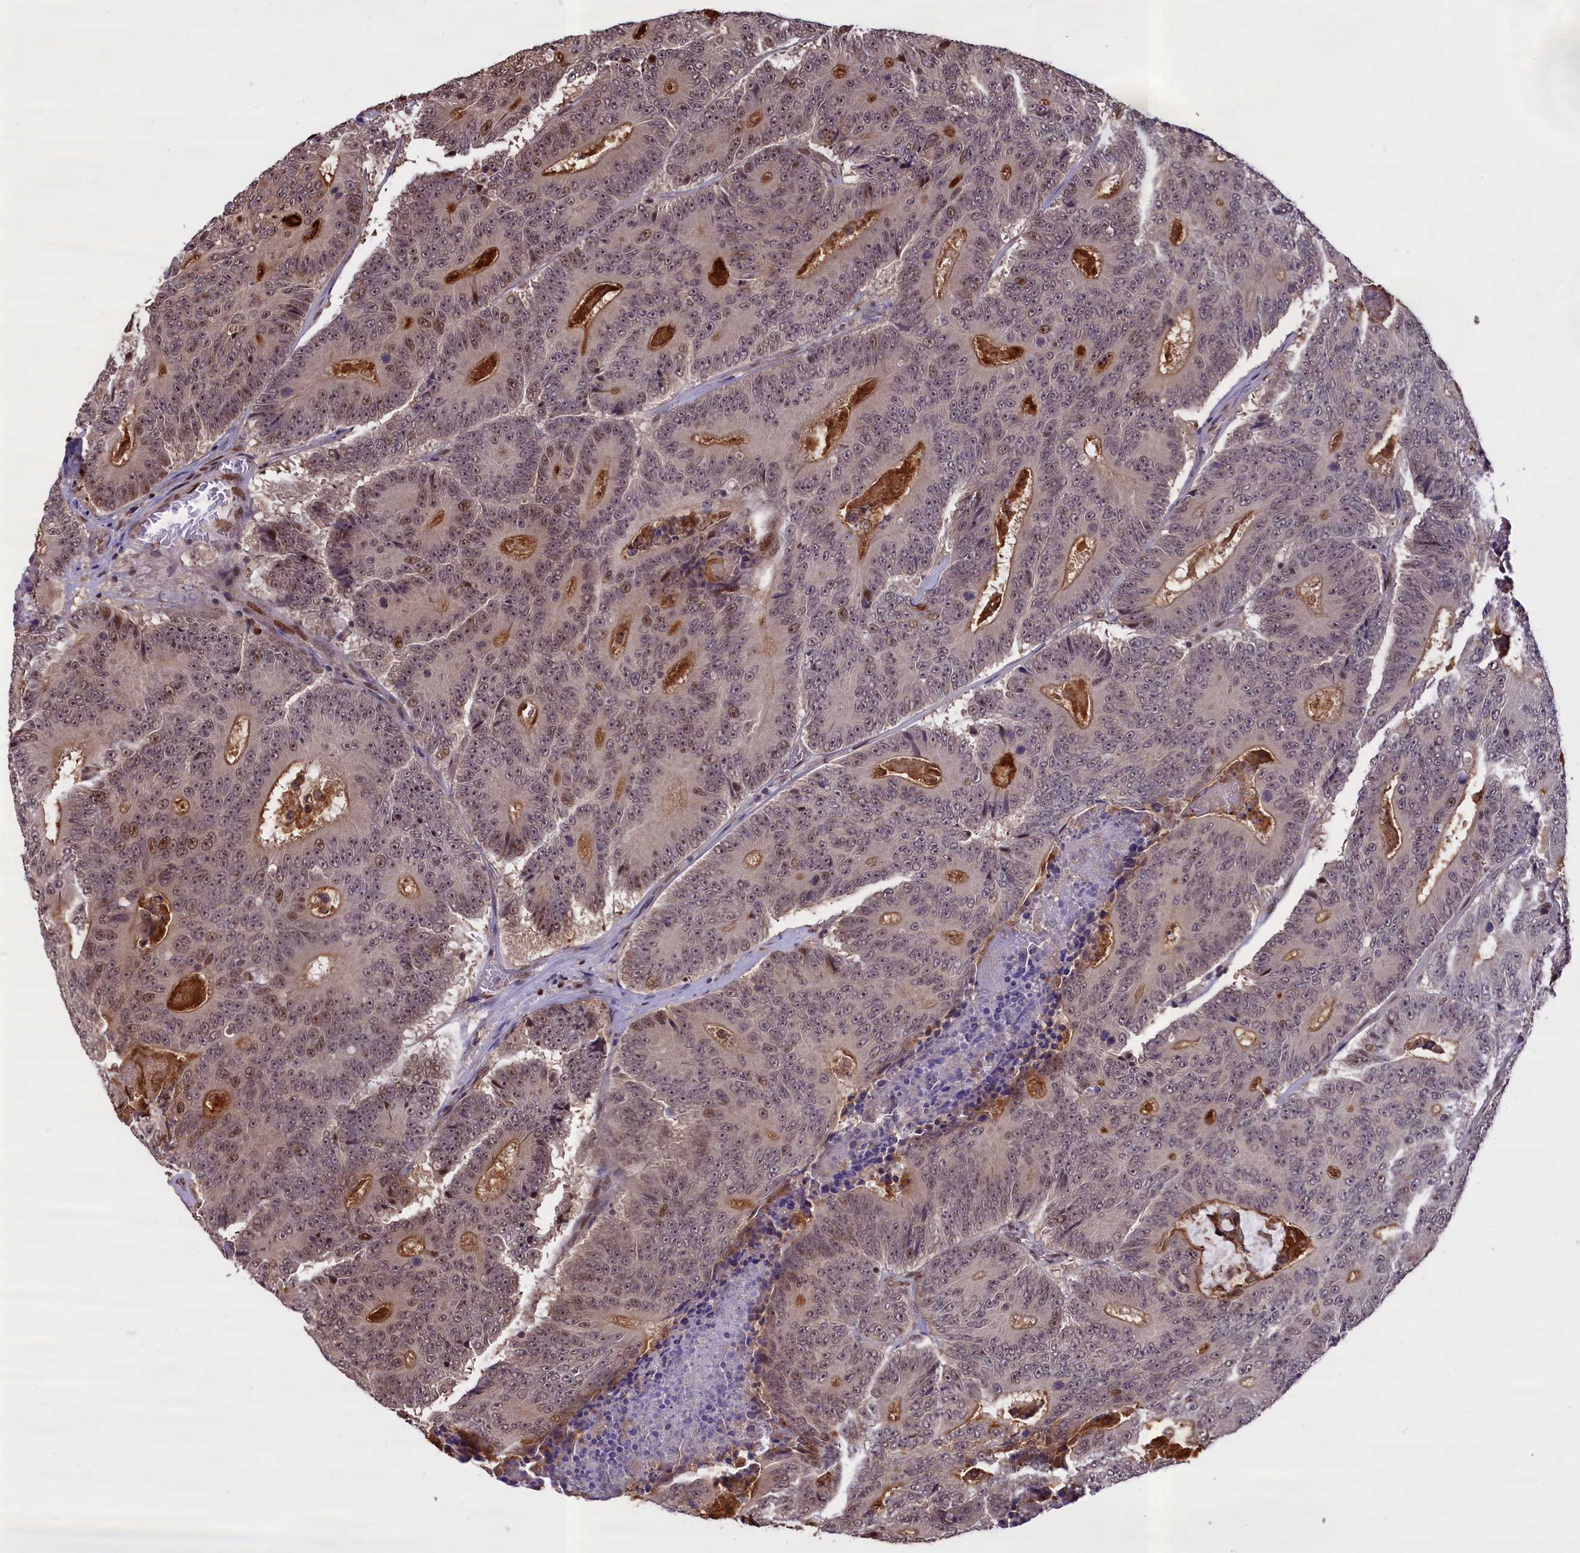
{"staining": {"intensity": "moderate", "quantity": "25%-75%", "location": "cytoplasmic/membranous,nuclear"}, "tissue": "colorectal cancer", "cell_type": "Tumor cells", "image_type": "cancer", "snomed": [{"axis": "morphology", "description": "Adenocarcinoma, NOS"}, {"axis": "topography", "description": "Colon"}], "caption": "Colorectal cancer tissue demonstrates moderate cytoplasmic/membranous and nuclear positivity in approximately 25%-75% of tumor cells (IHC, brightfield microscopy, high magnification).", "gene": "RELB", "patient": {"sex": "male", "age": 83}}